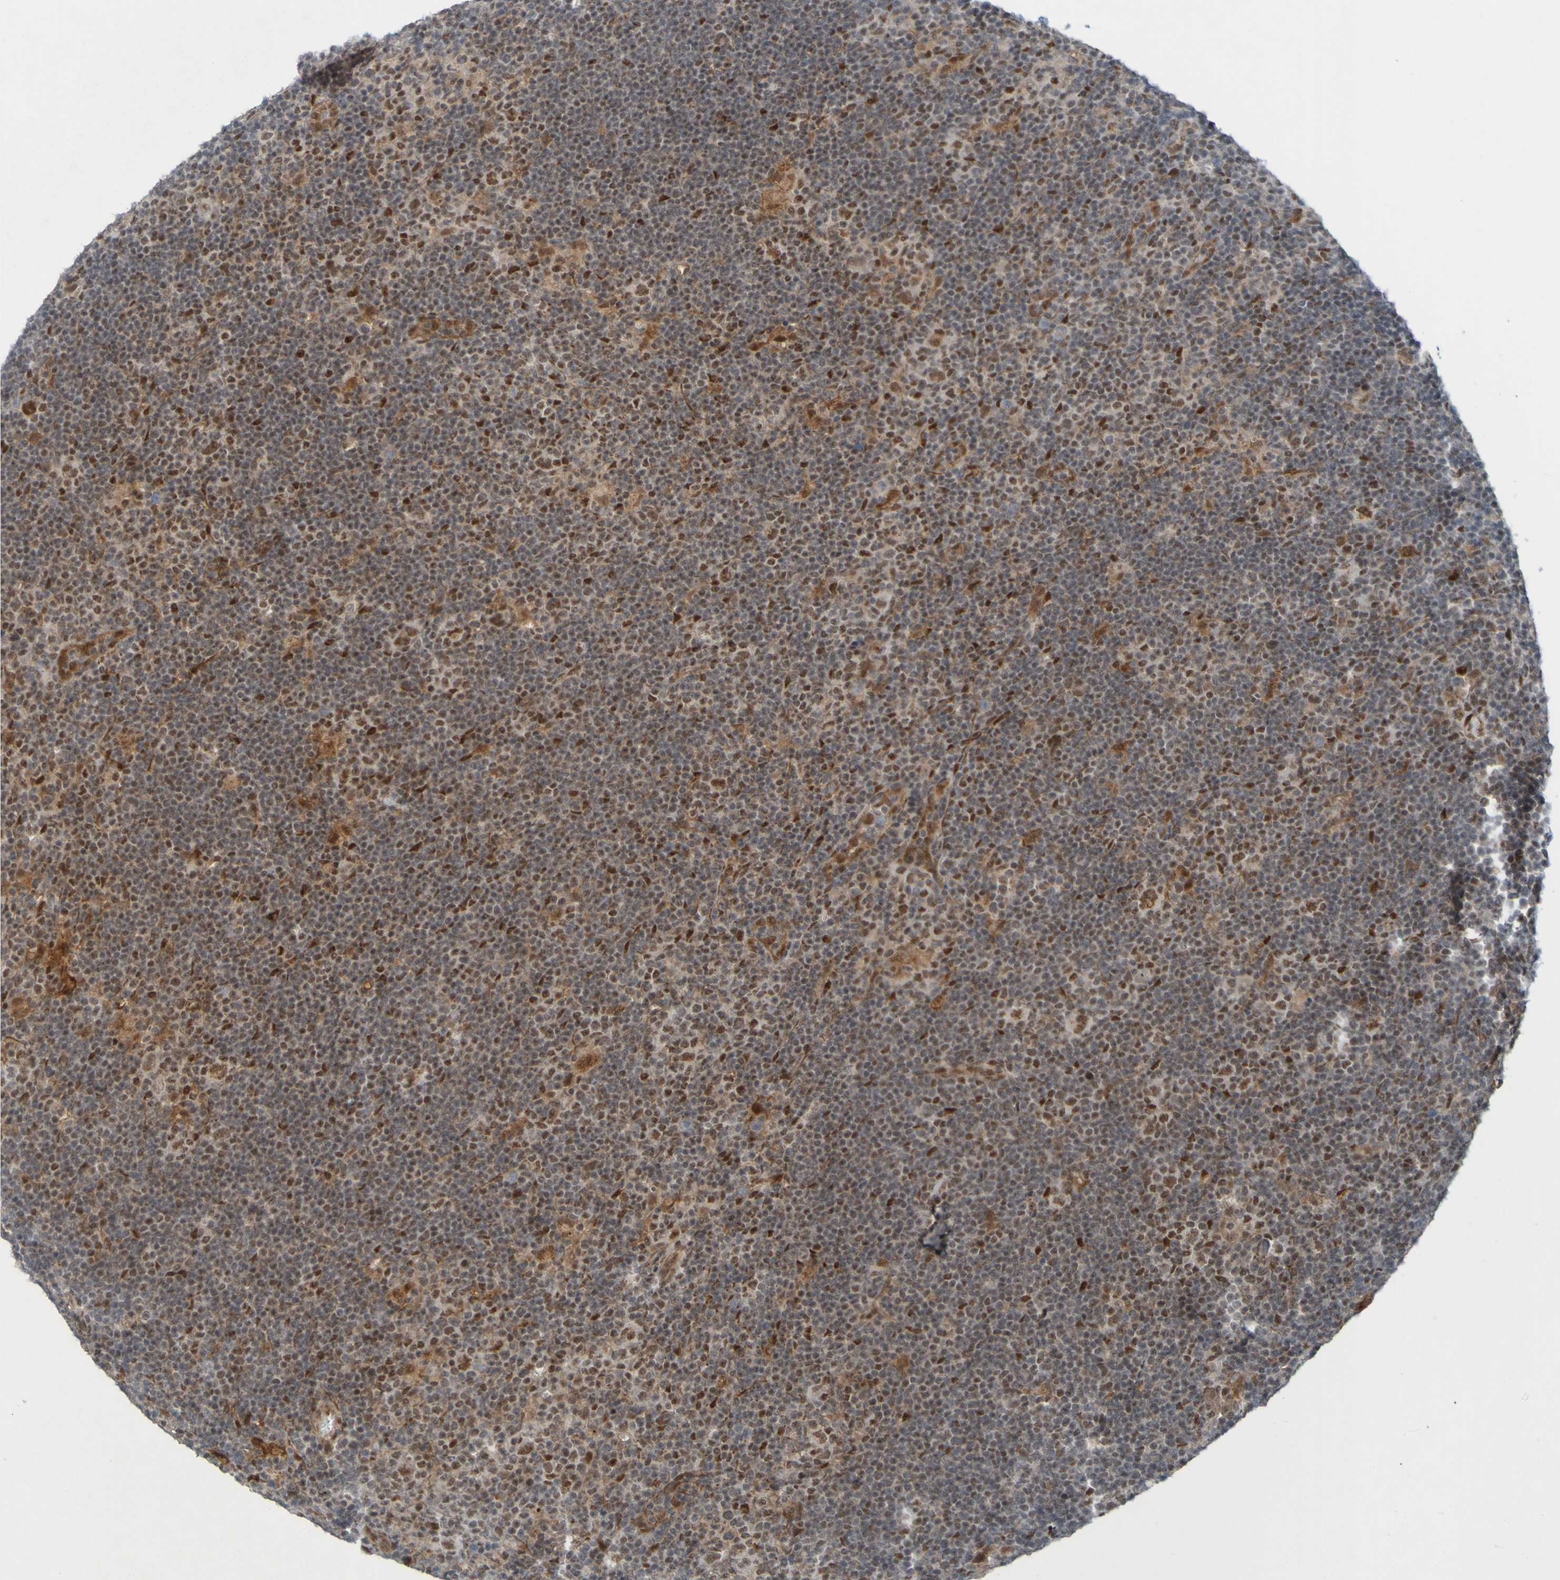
{"staining": {"intensity": "moderate", "quantity": ">75%", "location": "nuclear"}, "tissue": "lymphoma", "cell_type": "Tumor cells", "image_type": "cancer", "snomed": [{"axis": "morphology", "description": "Hodgkin's disease, NOS"}, {"axis": "topography", "description": "Lymph node"}], "caption": "There is medium levels of moderate nuclear staining in tumor cells of lymphoma, as demonstrated by immunohistochemical staining (brown color).", "gene": "MCPH1", "patient": {"sex": "female", "age": 57}}